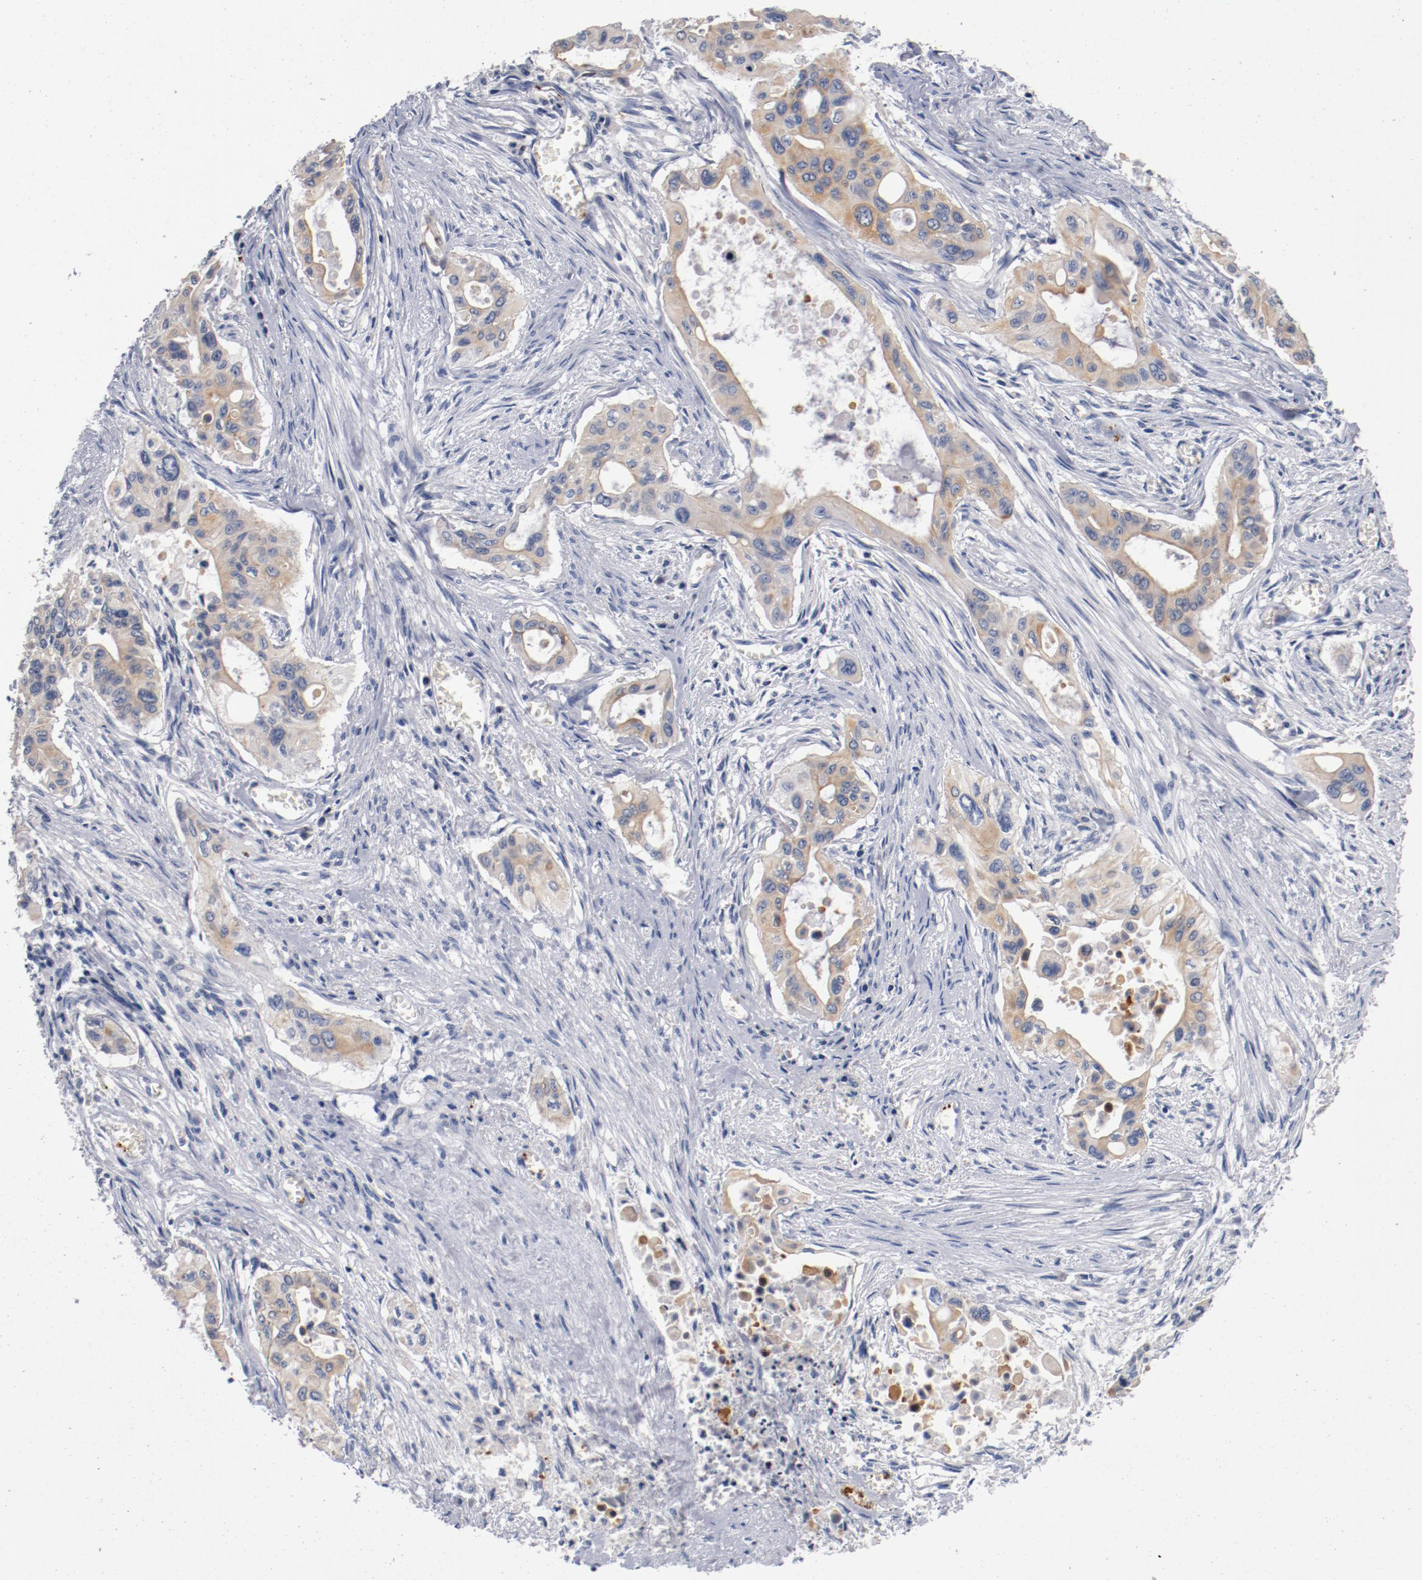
{"staining": {"intensity": "weak", "quantity": "25%-75%", "location": "cytoplasmic/membranous"}, "tissue": "pancreatic cancer", "cell_type": "Tumor cells", "image_type": "cancer", "snomed": [{"axis": "morphology", "description": "Adenocarcinoma, NOS"}, {"axis": "topography", "description": "Pancreas"}], "caption": "Weak cytoplasmic/membranous protein staining is identified in approximately 25%-75% of tumor cells in pancreatic cancer.", "gene": "PIM1", "patient": {"sex": "male", "age": 77}}